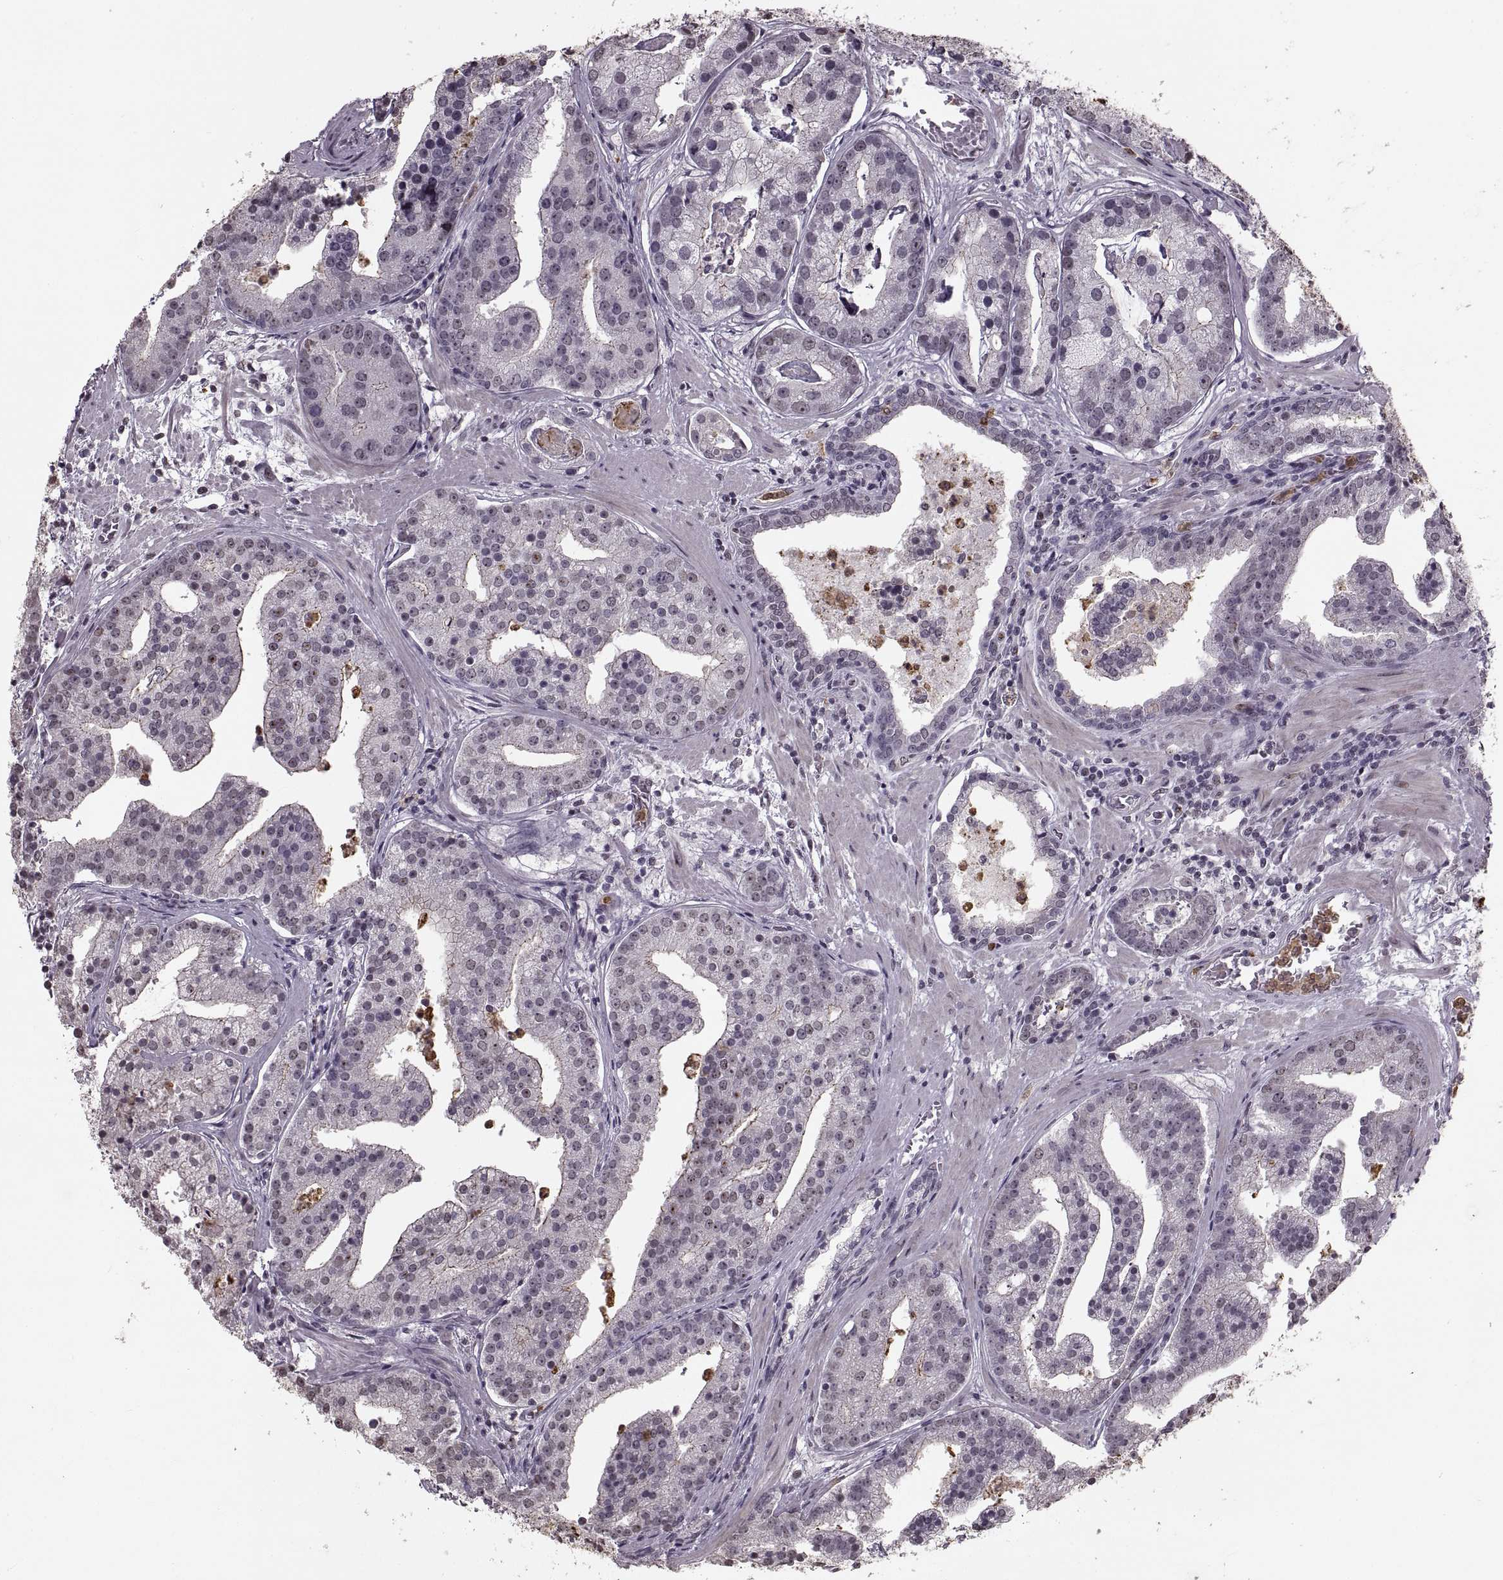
{"staining": {"intensity": "negative", "quantity": "none", "location": "none"}, "tissue": "prostate cancer", "cell_type": "Tumor cells", "image_type": "cancer", "snomed": [{"axis": "morphology", "description": "Adenocarcinoma, NOS"}, {"axis": "topography", "description": "Prostate and seminal vesicle, NOS"}, {"axis": "topography", "description": "Prostate"}], "caption": "The micrograph exhibits no significant expression in tumor cells of adenocarcinoma (prostate). The staining was performed using DAB to visualize the protein expression in brown, while the nuclei were stained in blue with hematoxylin (Magnification: 20x).", "gene": "PALS1", "patient": {"sex": "male", "age": 44}}